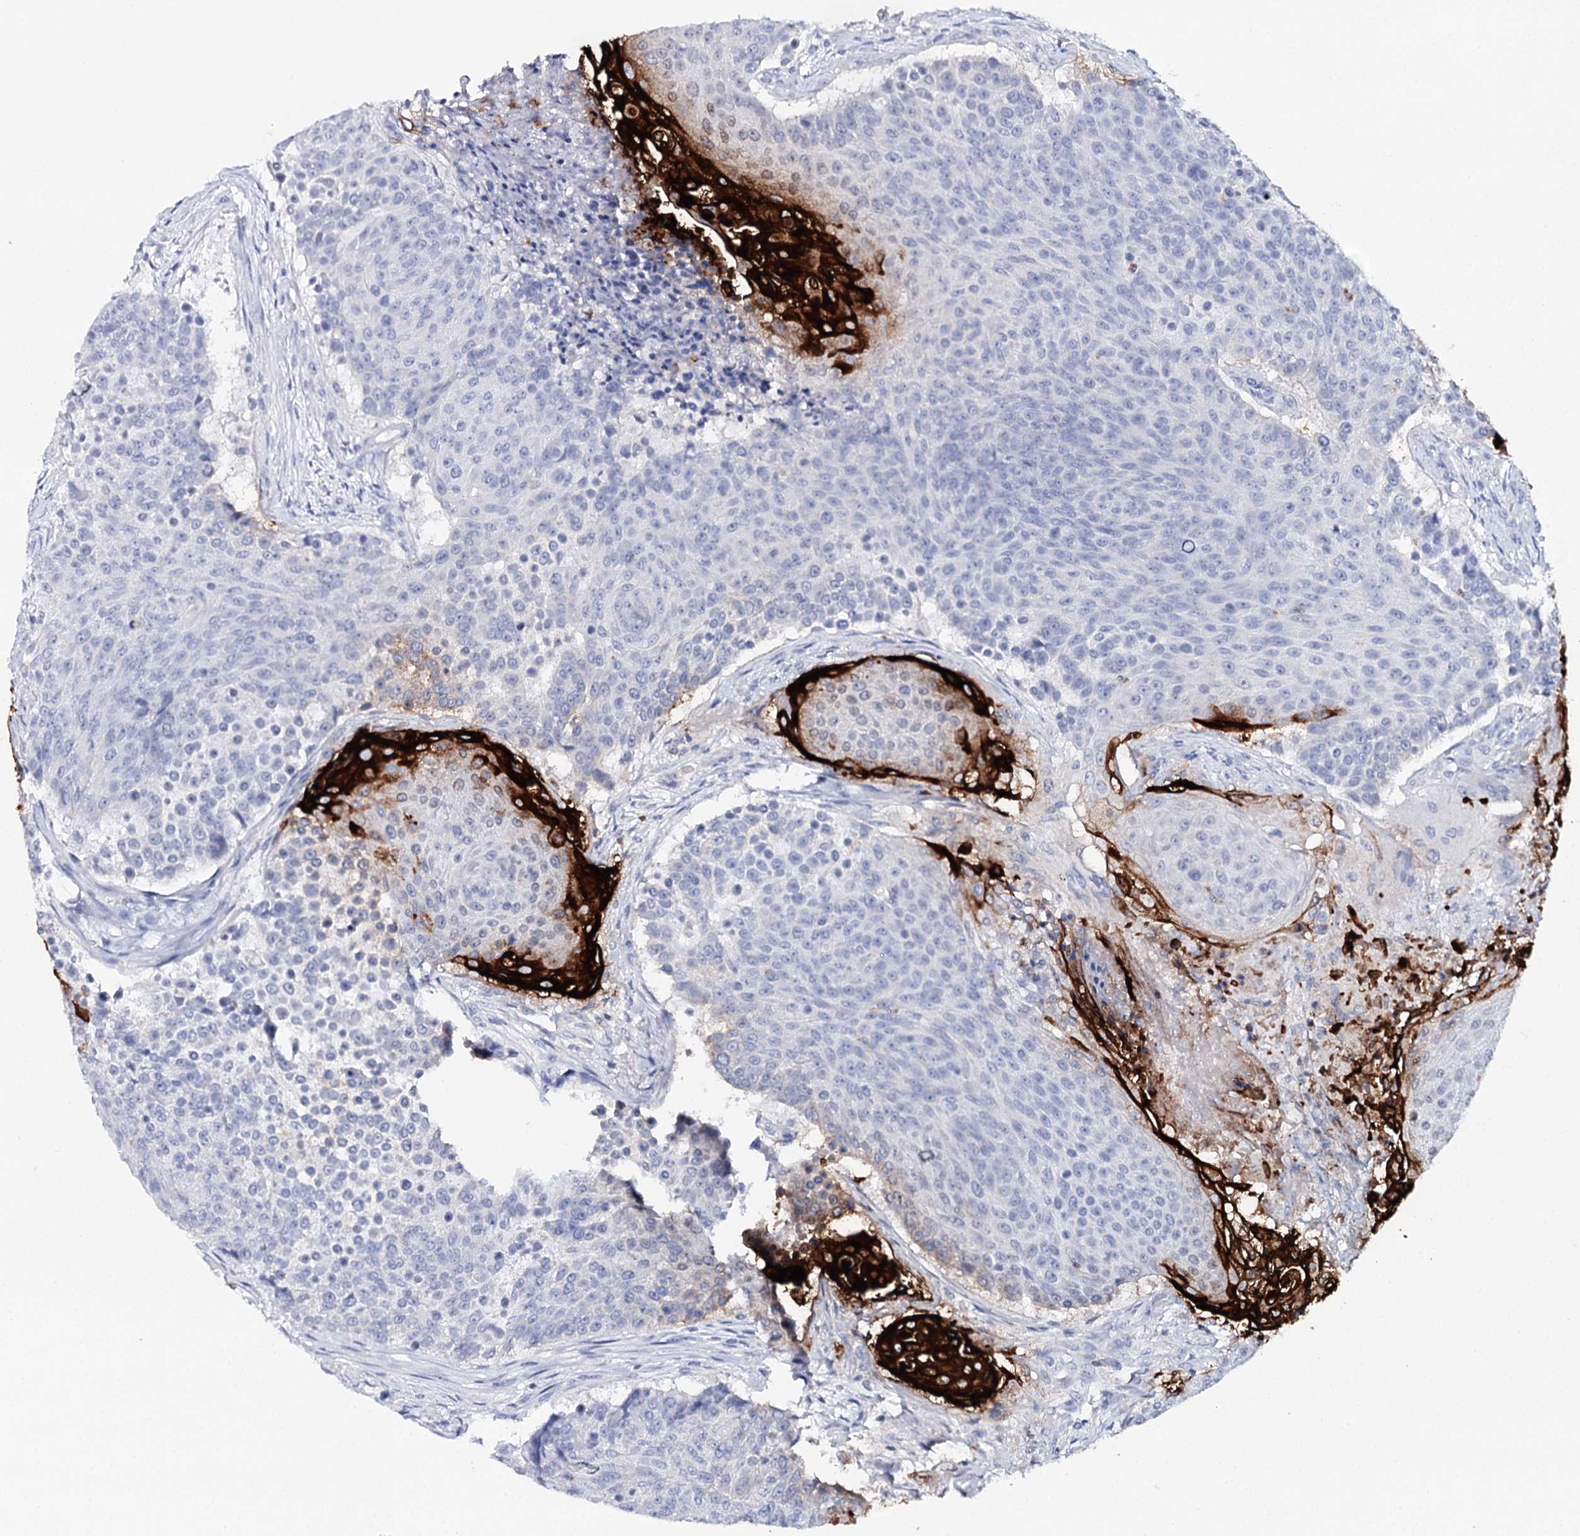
{"staining": {"intensity": "strong", "quantity": "<25%", "location": "cytoplasmic/membranous"}, "tissue": "urothelial cancer", "cell_type": "Tumor cells", "image_type": "cancer", "snomed": [{"axis": "morphology", "description": "Urothelial carcinoma, High grade"}, {"axis": "topography", "description": "Urinary bladder"}], "caption": "The image shows staining of urothelial cancer, revealing strong cytoplasmic/membranous protein expression (brown color) within tumor cells. (DAB (3,3'-diaminobenzidine) IHC with brightfield microscopy, high magnification).", "gene": "CEACAM8", "patient": {"sex": "female", "age": 63}}